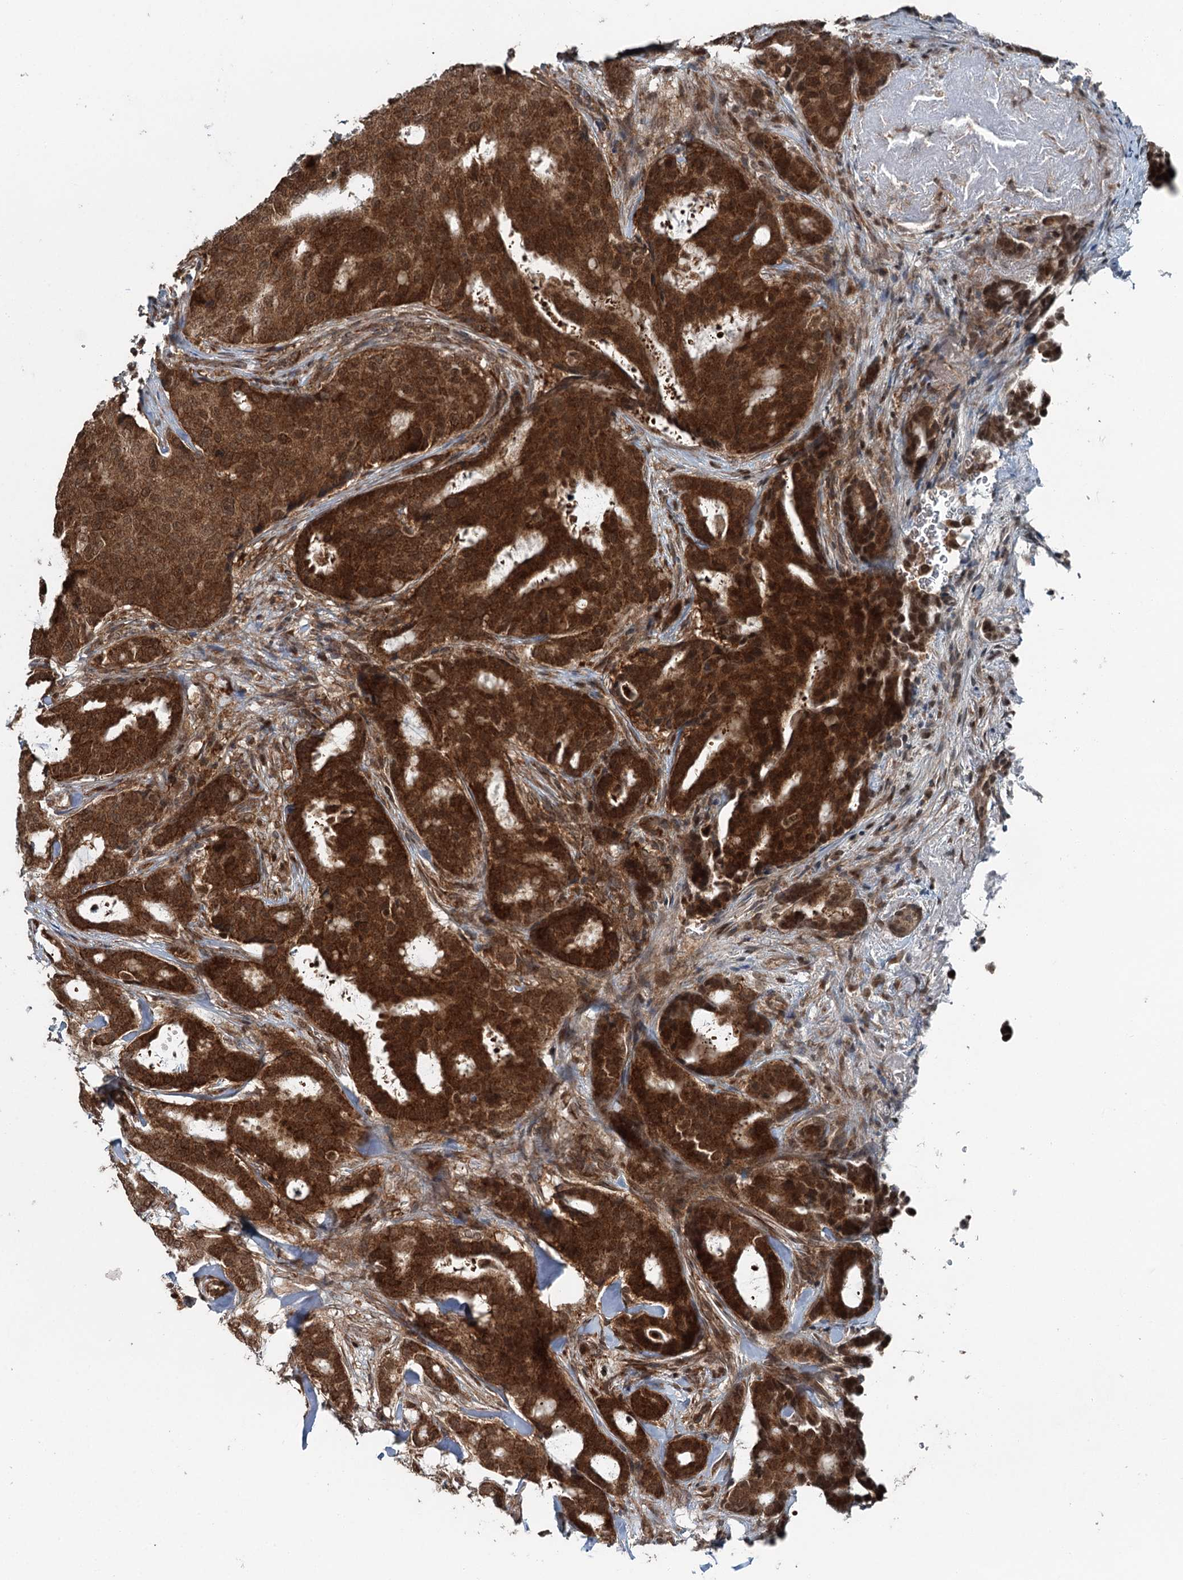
{"staining": {"intensity": "strong", "quantity": ">75%", "location": "cytoplasmic/membranous"}, "tissue": "breast cancer", "cell_type": "Tumor cells", "image_type": "cancer", "snomed": [{"axis": "morphology", "description": "Duct carcinoma"}, {"axis": "topography", "description": "Breast"}], "caption": "Tumor cells demonstrate high levels of strong cytoplasmic/membranous staining in approximately >75% of cells in human breast cancer. (DAB = brown stain, brightfield microscopy at high magnification).", "gene": "WAPL", "patient": {"sex": "female", "age": 75}}